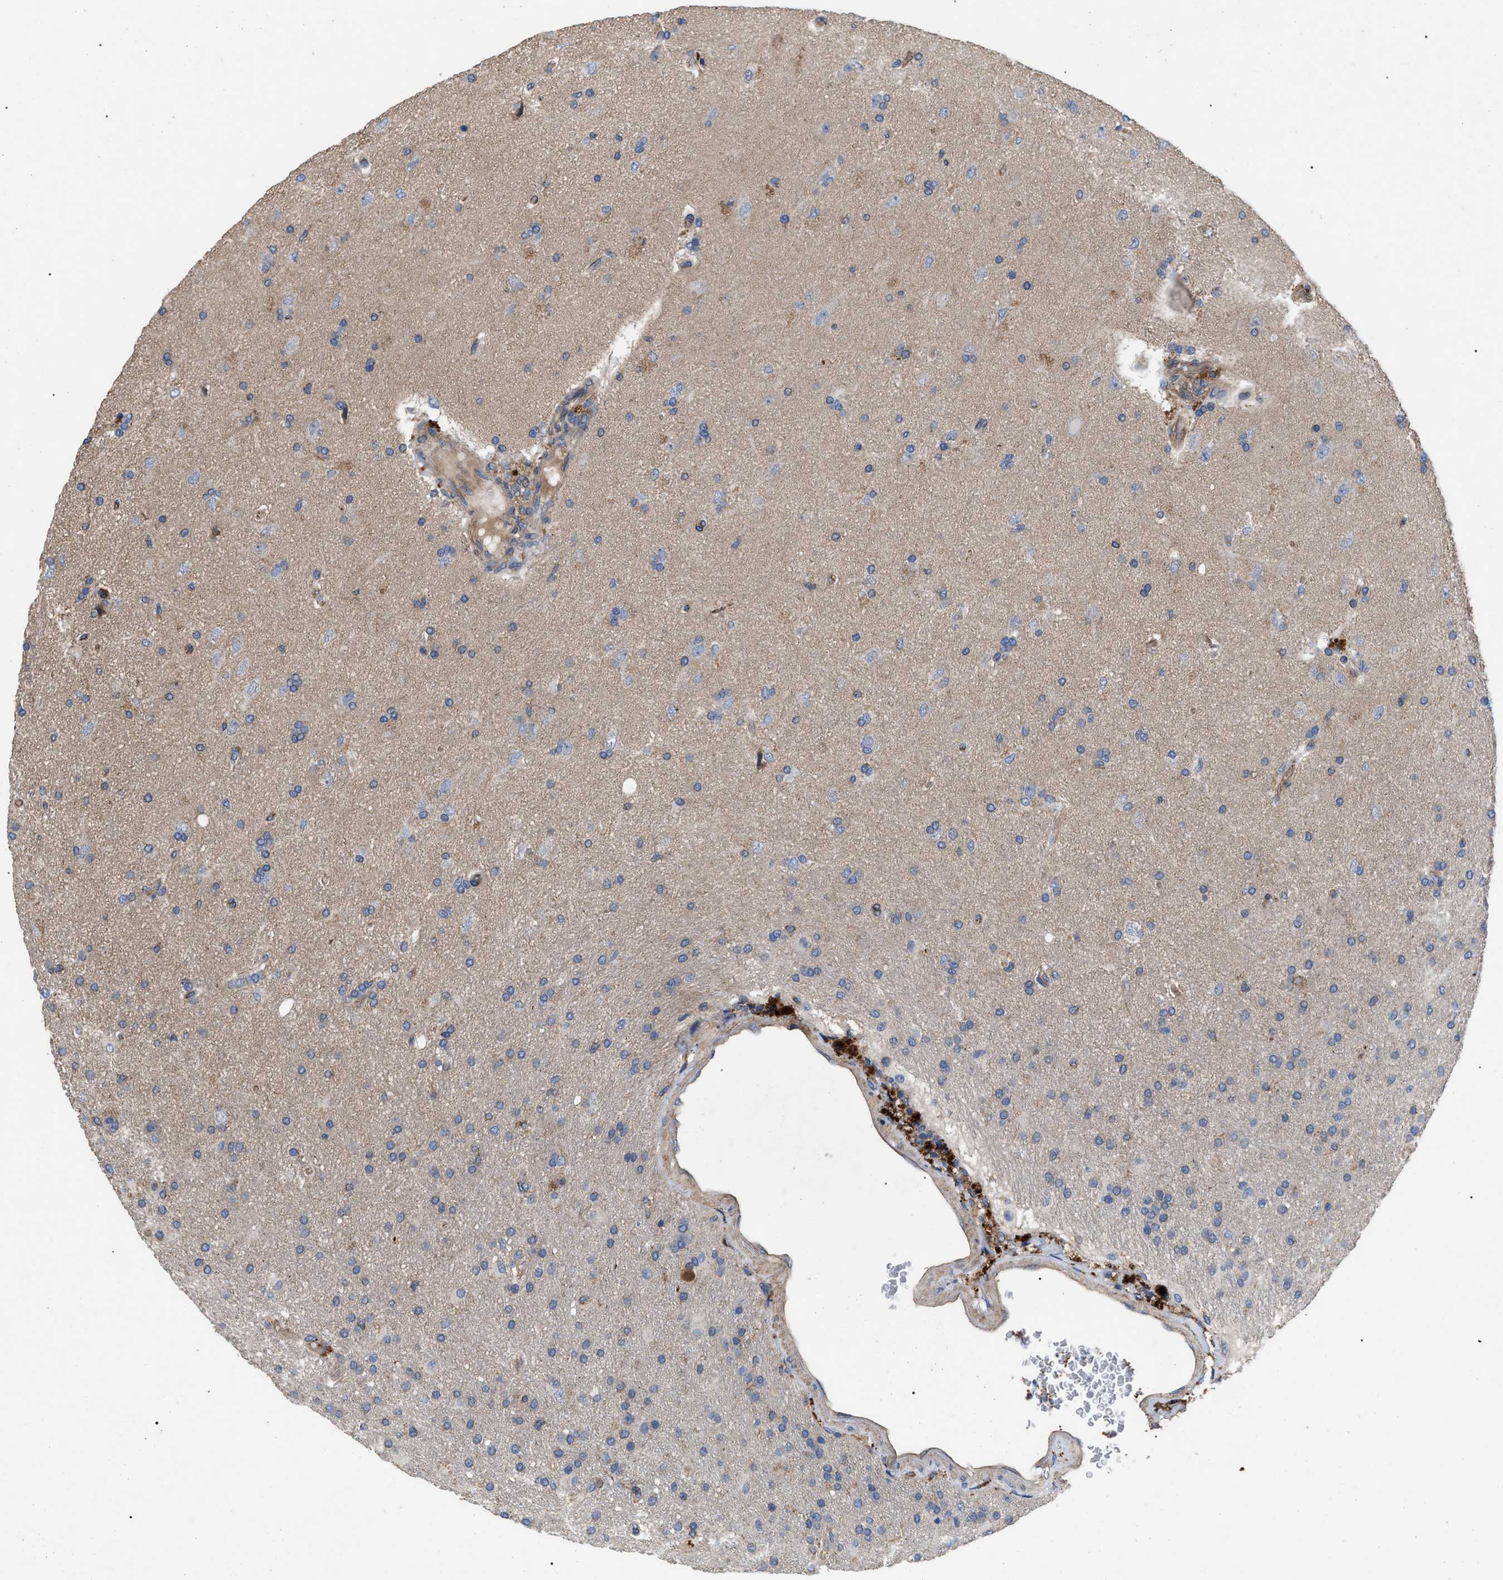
{"staining": {"intensity": "negative", "quantity": "none", "location": "none"}, "tissue": "glioma", "cell_type": "Tumor cells", "image_type": "cancer", "snomed": [{"axis": "morphology", "description": "Glioma, malignant, High grade"}, {"axis": "topography", "description": "Brain"}], "caption": "Immunohistochemistry (IHC) of glioma displays no positivity in tumor cells.", "gene": "FAM171A2", "patient": {"sex": "male", "age": 72}}